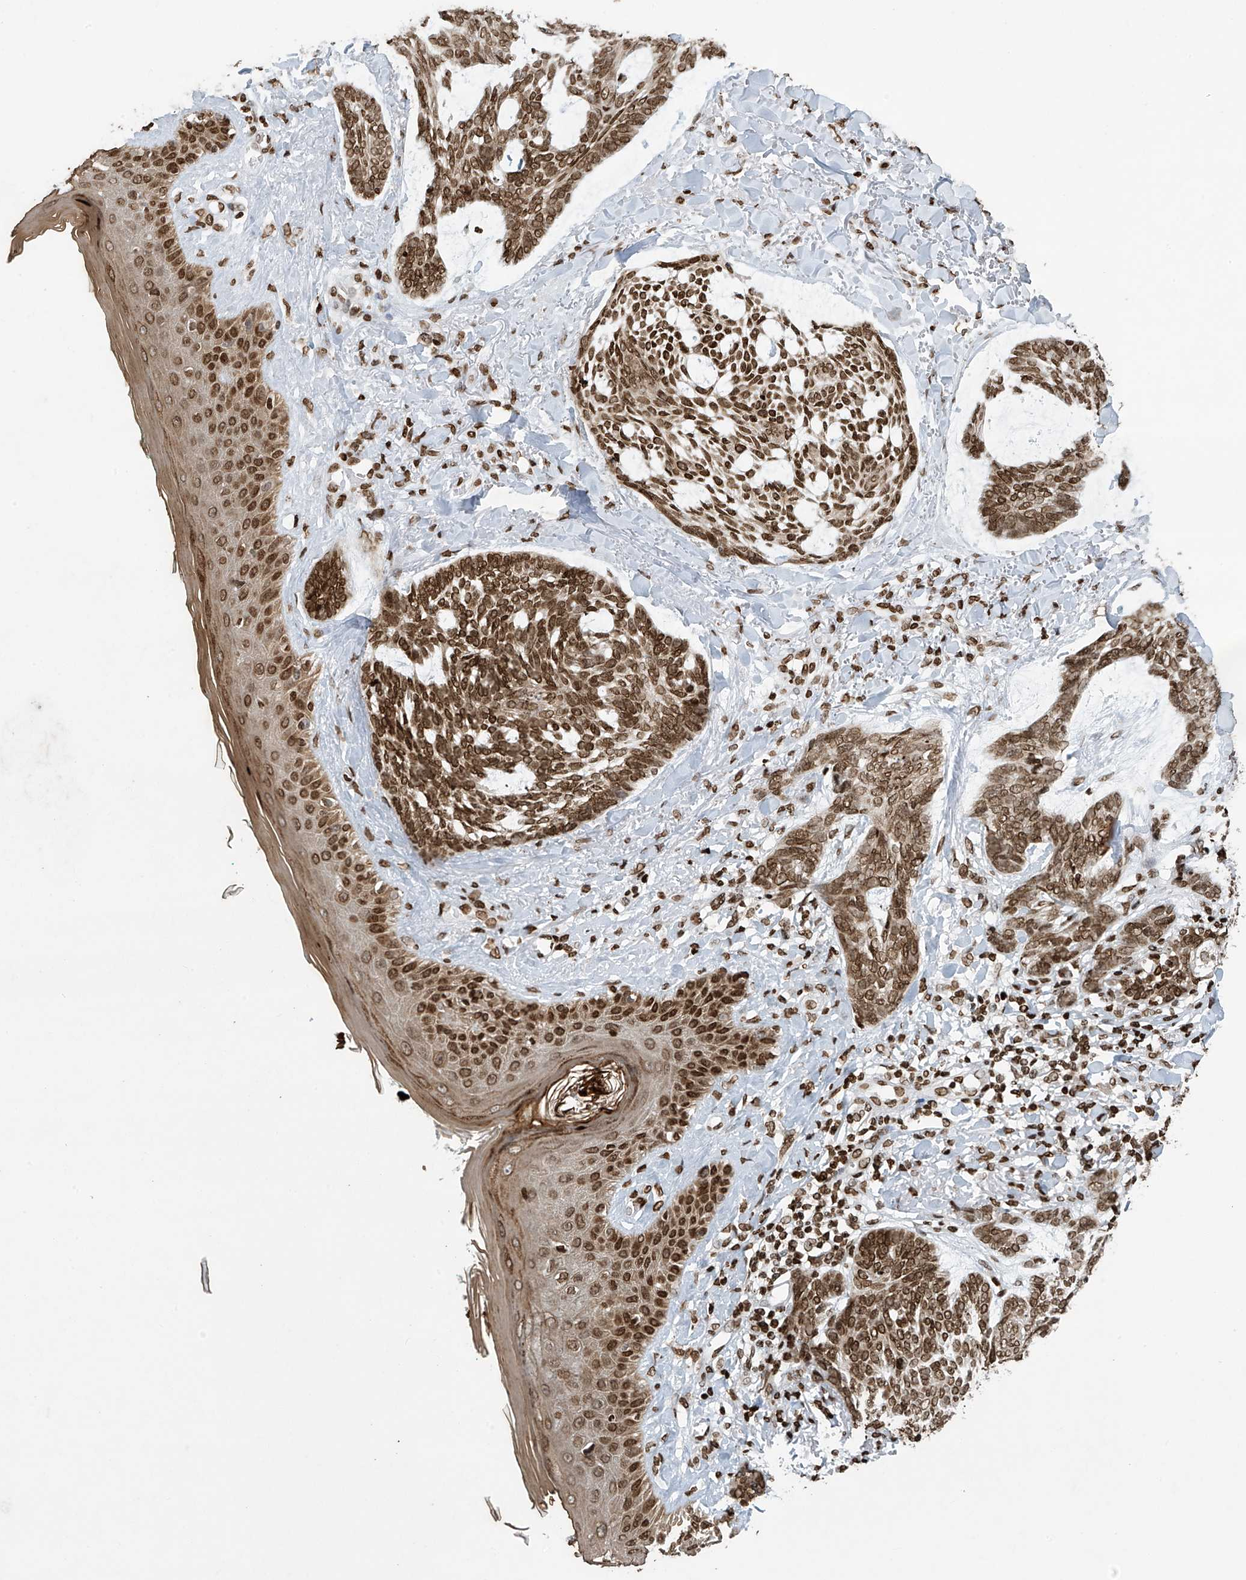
{"staining": {"intensity": "strong", "quantity": ">75%", "location": "cytoplasmic/membranous,nuclear"}, "tissue": "skin cancer", "cell_type": "Tumor cells", "image_type": "cancer", "snomed": [{"axis": "morphology", "description": "Basal cell carcinoma"}, {"axis": "topography", "description": "Skin"}], "caption": "Skin basal cell carcinoma tissue displays strong cytoplasmic/membranous and nuclear positivity in about >75% of tumor cells, visualized by immunohistochemistry. (Brightfield microscopy of DAB IHC at high magnification).", "gene": "H4C16", "patient": {"sex": "male", "age": 43}}